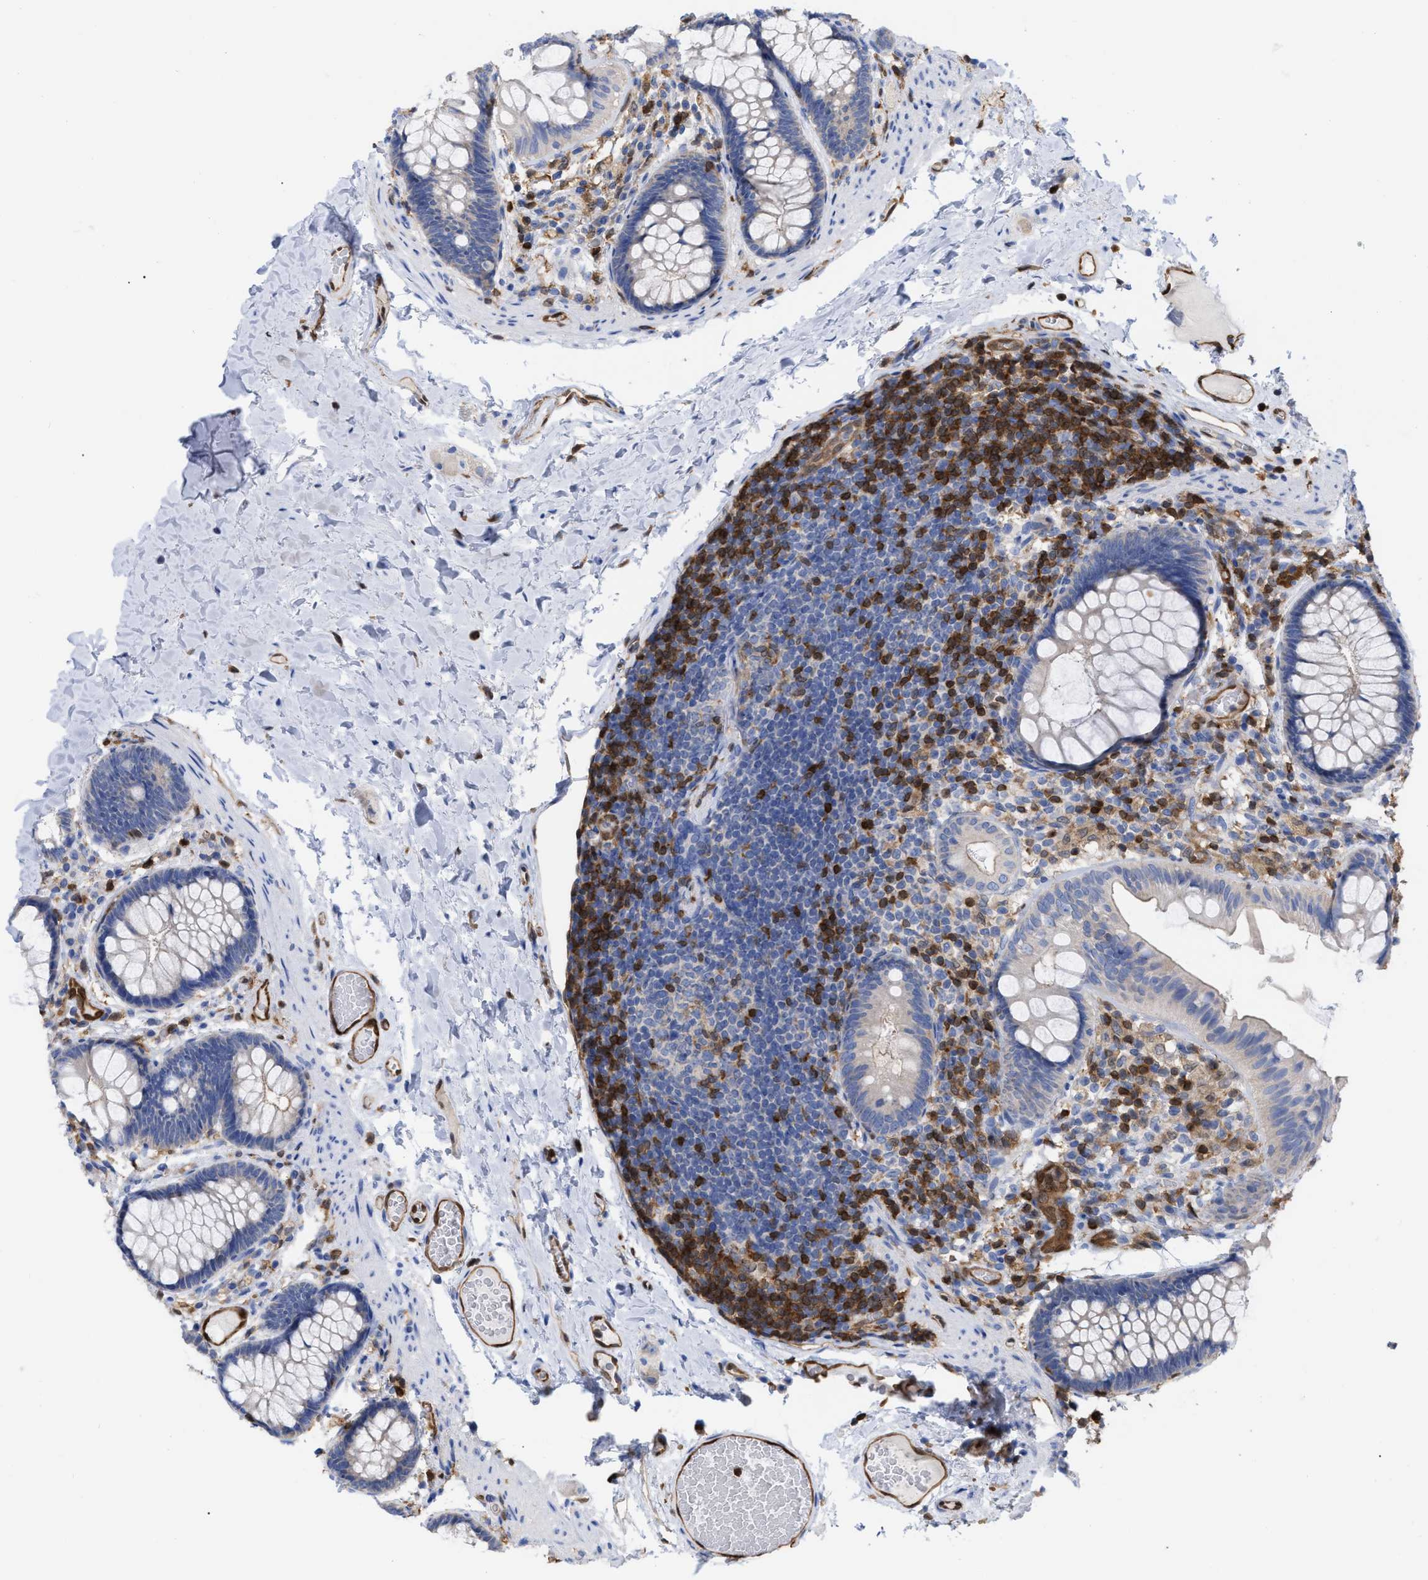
{"staining": {"intensity": "strong", "quantity": ">75%", "location": "cytoplasmic/membranous"}, "tissue": "colon", "cell_type": "Endothelial cells", "image_type": "normal", "snomed": [{"axis": "morphology", "description": "Normal tissue, NOS"}, {"axis": "topography", "description": "Colon"}], "caption": "Immunohistochemical staining of unremarkable human colon reveals high levels of strong cytoplasmic/membranous staining in about >75% of endothelial cells.", "gene": "GIMAP4", "patient": {"sex": "female", "age": 56}}